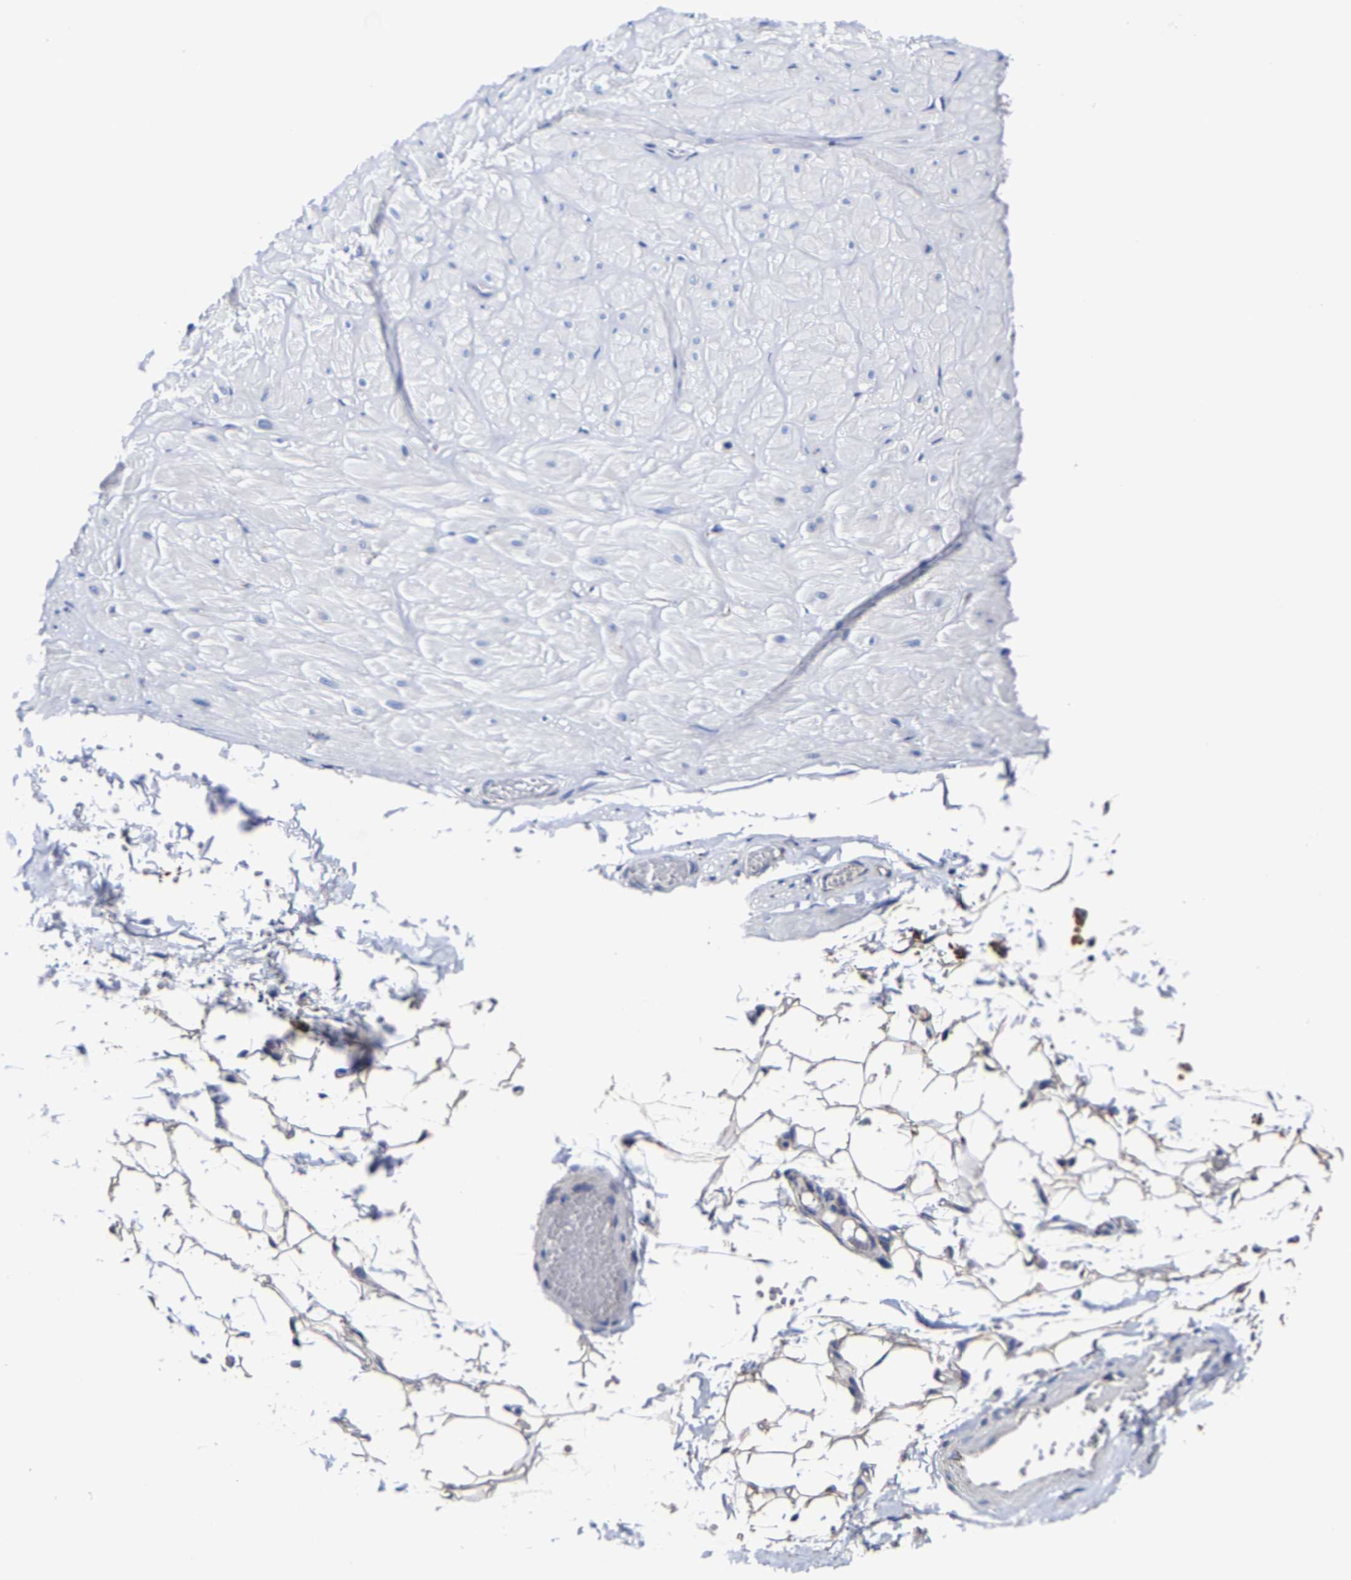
{"staining": {"intensity": "weak", "quantity": "25%-75%", "location": "cytoplasmic/membranous"}, "tissue": "adipose tissue", "cell_type": "Adipocytes", "image_type": "normal", "snomed": [{"axis": "morphology", "description": "Normal tissue, NOS"}, {"axis": "topography", "description": "Adipose tissue"}, {"axis": "topography", "description": "Vascular tissue"}, {"axis": "topography", "description": "Peripheral nerve tissue"}], "caption": "Protein analysis of benign adipose tissue displays weak cytoplasmic/membranous positivity in approximately 25%-75% of adipocytes.", "gene": "AASS", "patient": {"sex": "male", "age": 25}}